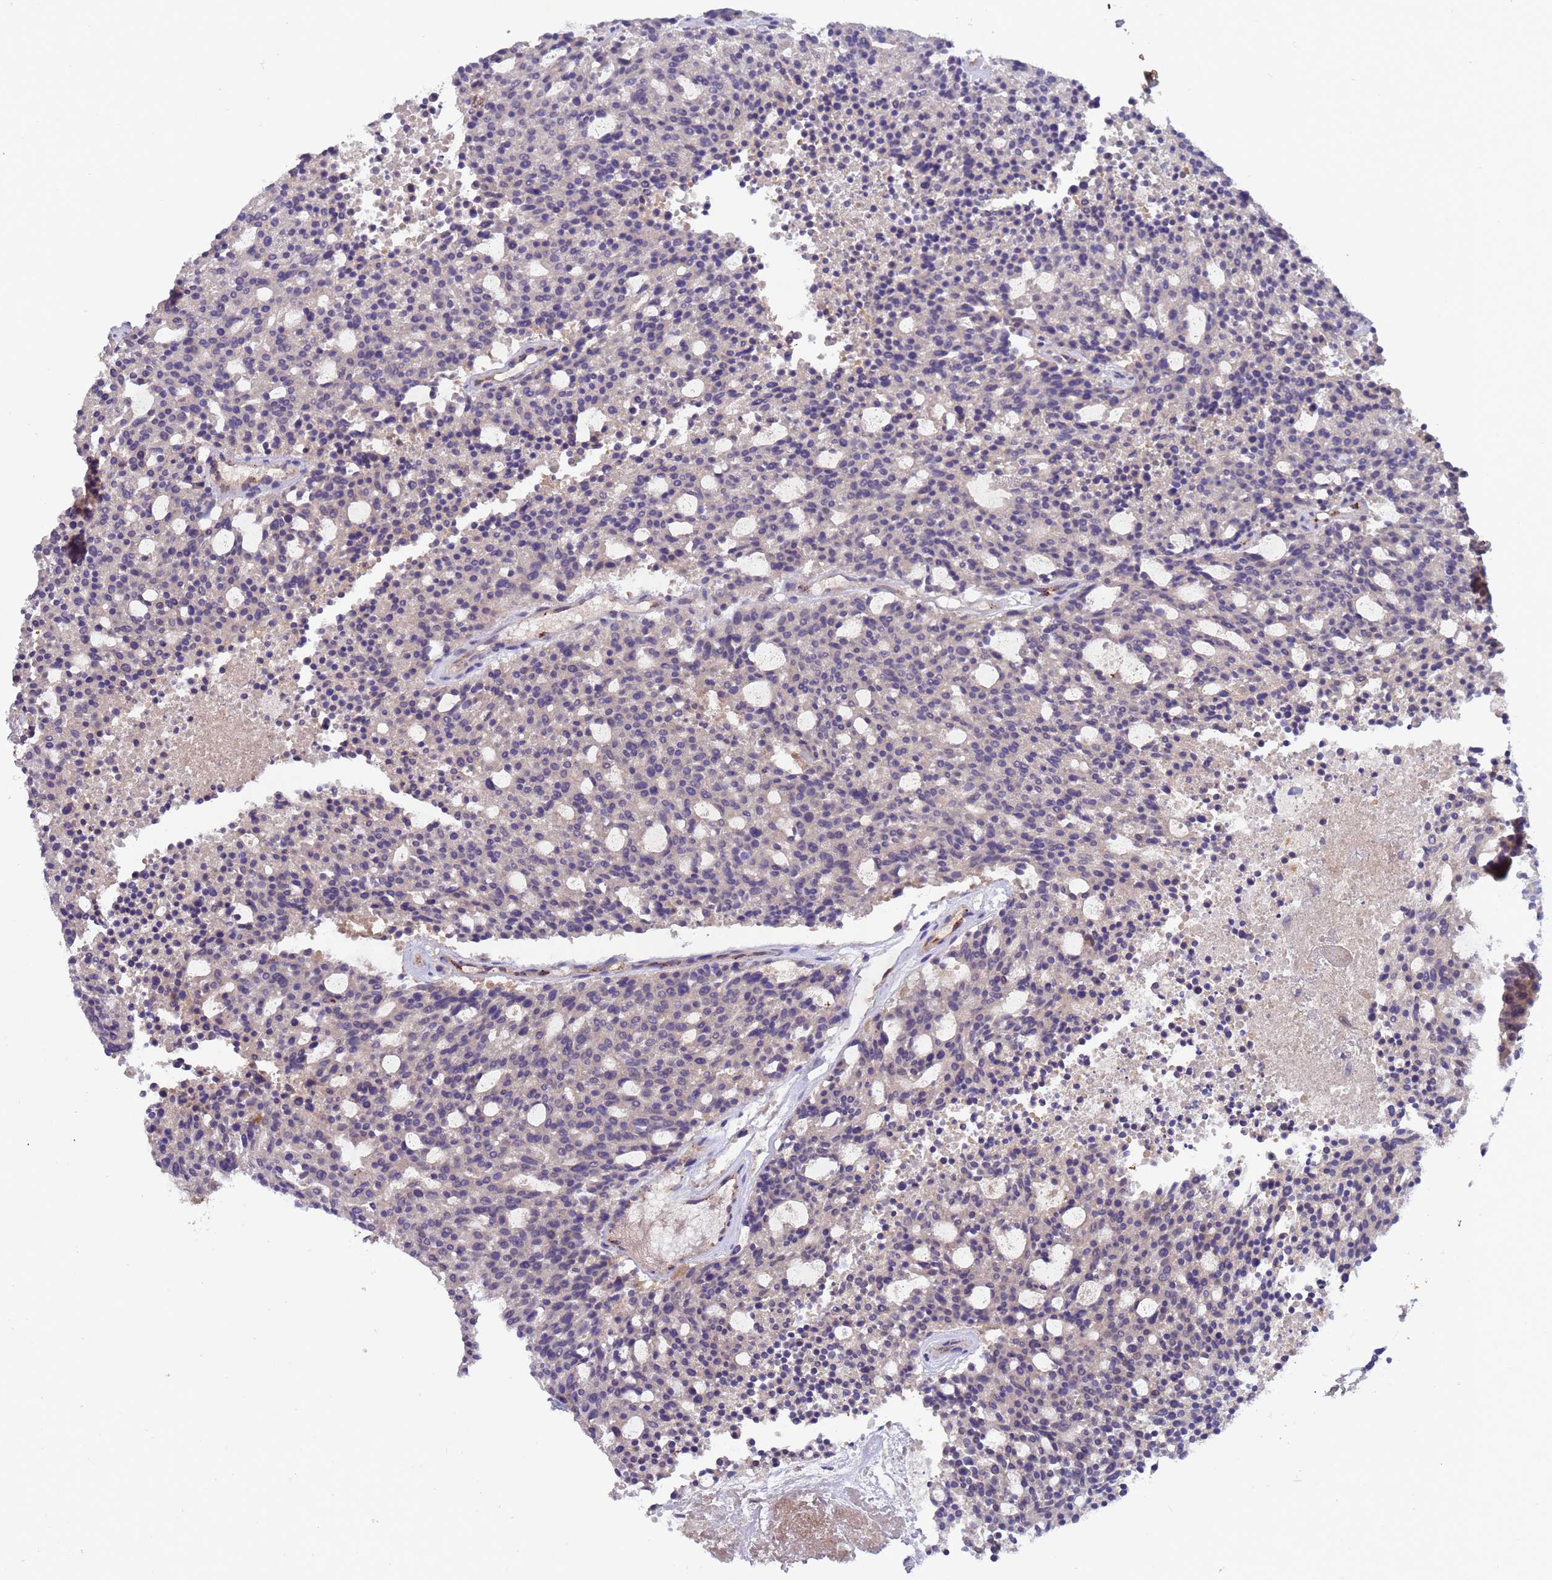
{"staining": {"intensity": "weak", "quantity": "<25%", "location": "cytoplasmic/membranous"}, "tissue": "carcinoid", "cell_type": "Tumor cells", "image_type": "cancer", "snomed": [{"axis": "morphology", "description": "Carcinoid, malignant, NOS"}, {"axis": "topography", "description": "Pancreas"}], "caption": "Immunohistochemistry of carcinoid demonstrates no staining in tumor cells. (DAB immunohistochemistry (IHC) visualized using brightfield microscopy, high magnification).", "gene": "ZNF248", "patient": {"sex": "female", "age": 54}}